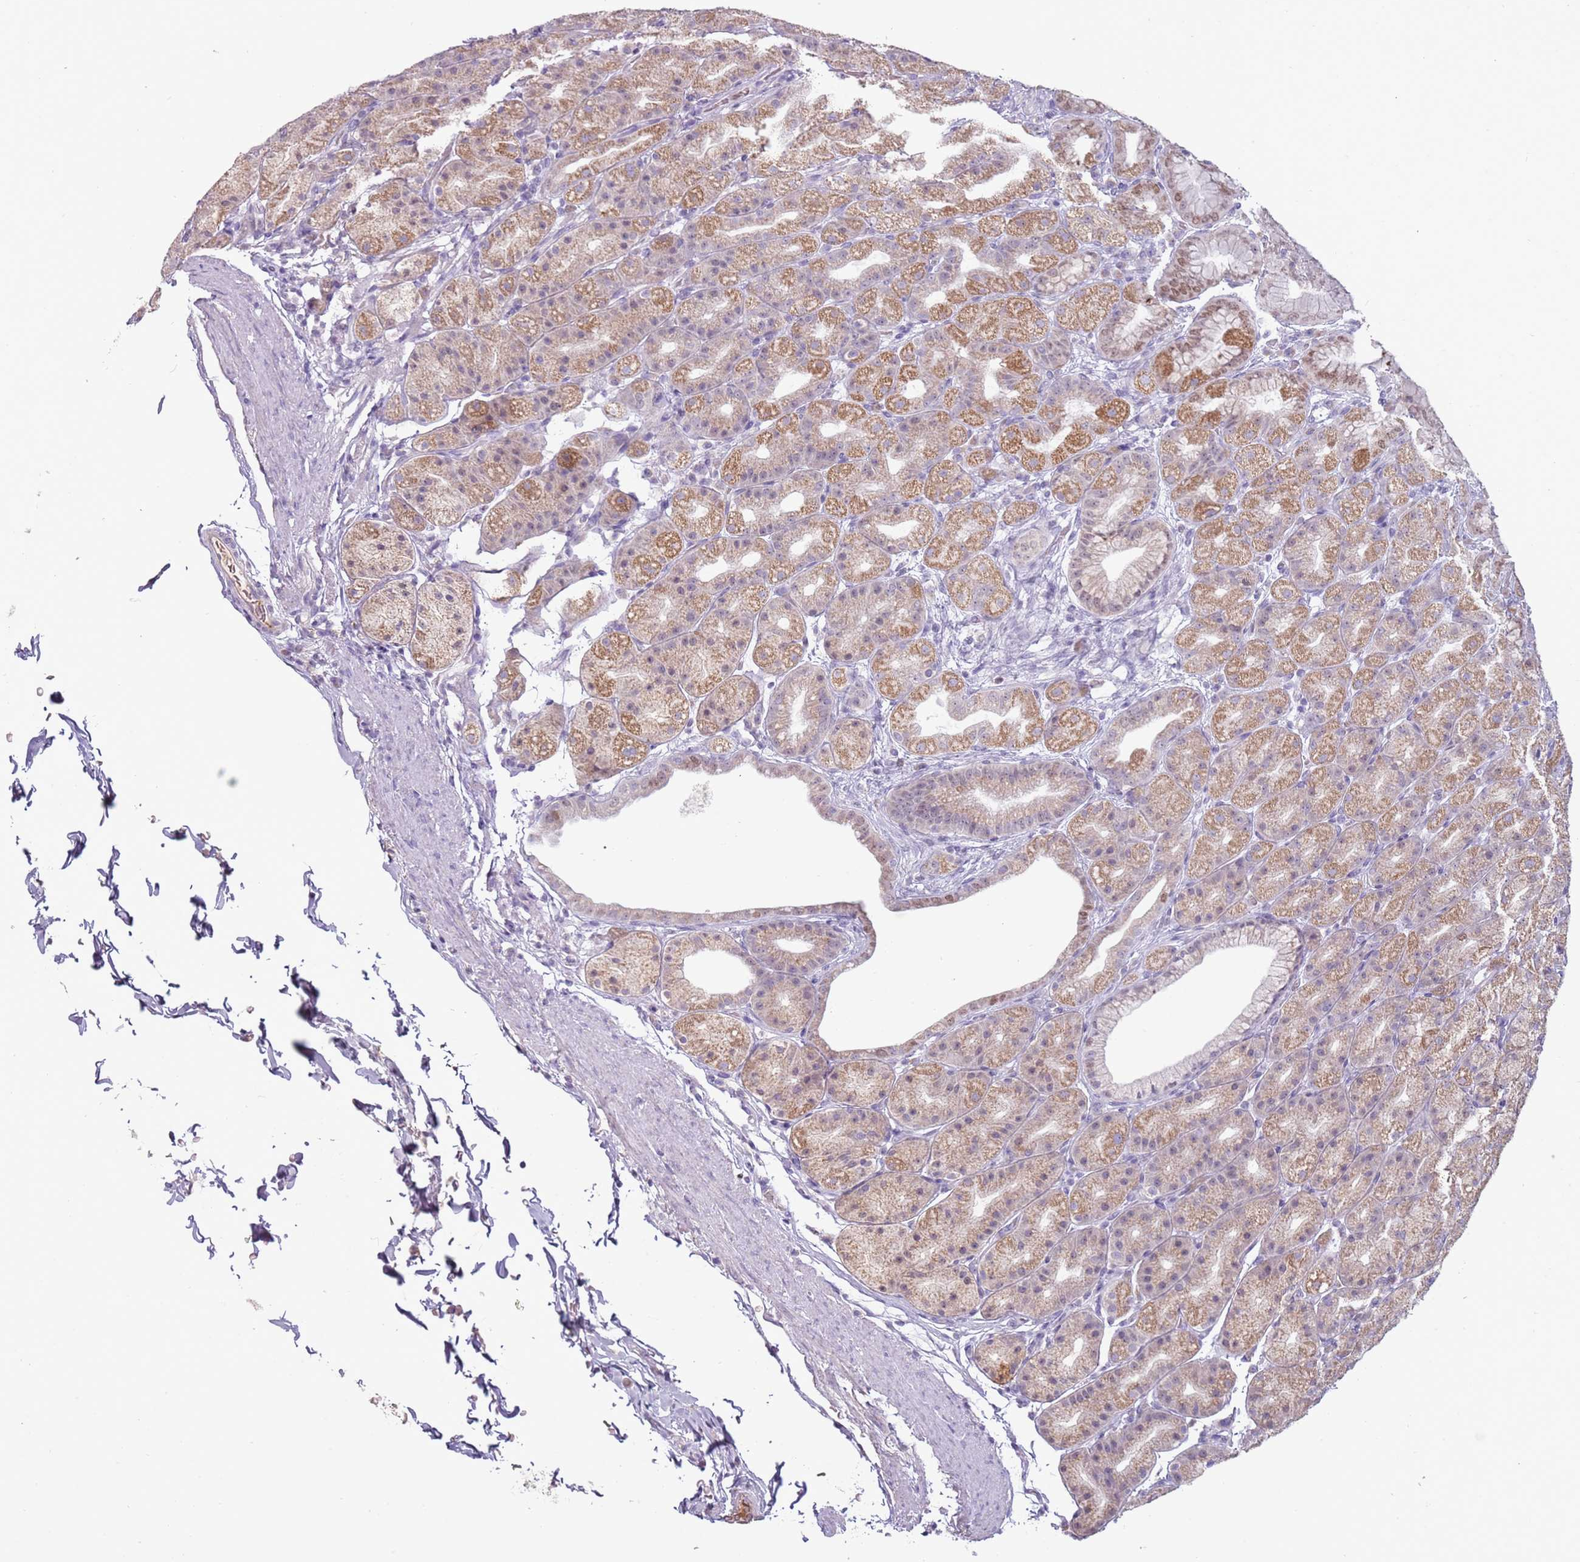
{"staining": {"intensity": "moderate", "quantity": ">75%", "location": "cytoplasmic/membranous"}, "tissue": "stomach", "cell_type": "Glandular cells", "image_type": "normal", "snomed": [{"axis": "morphology", "description": "Normal tissue, NOS"}, {"axis": "topography", "description": "Stomach, upper"}, {"axis": "topography", "description": "Stomach"}], "caption": "Human stomach stained with a brown dye reveals moderate cytoplasmic/membranous positive positivity in about >75% of glandular cells.", "gene": "SYS1", "patient": {"sex": "male", "age": 68}}